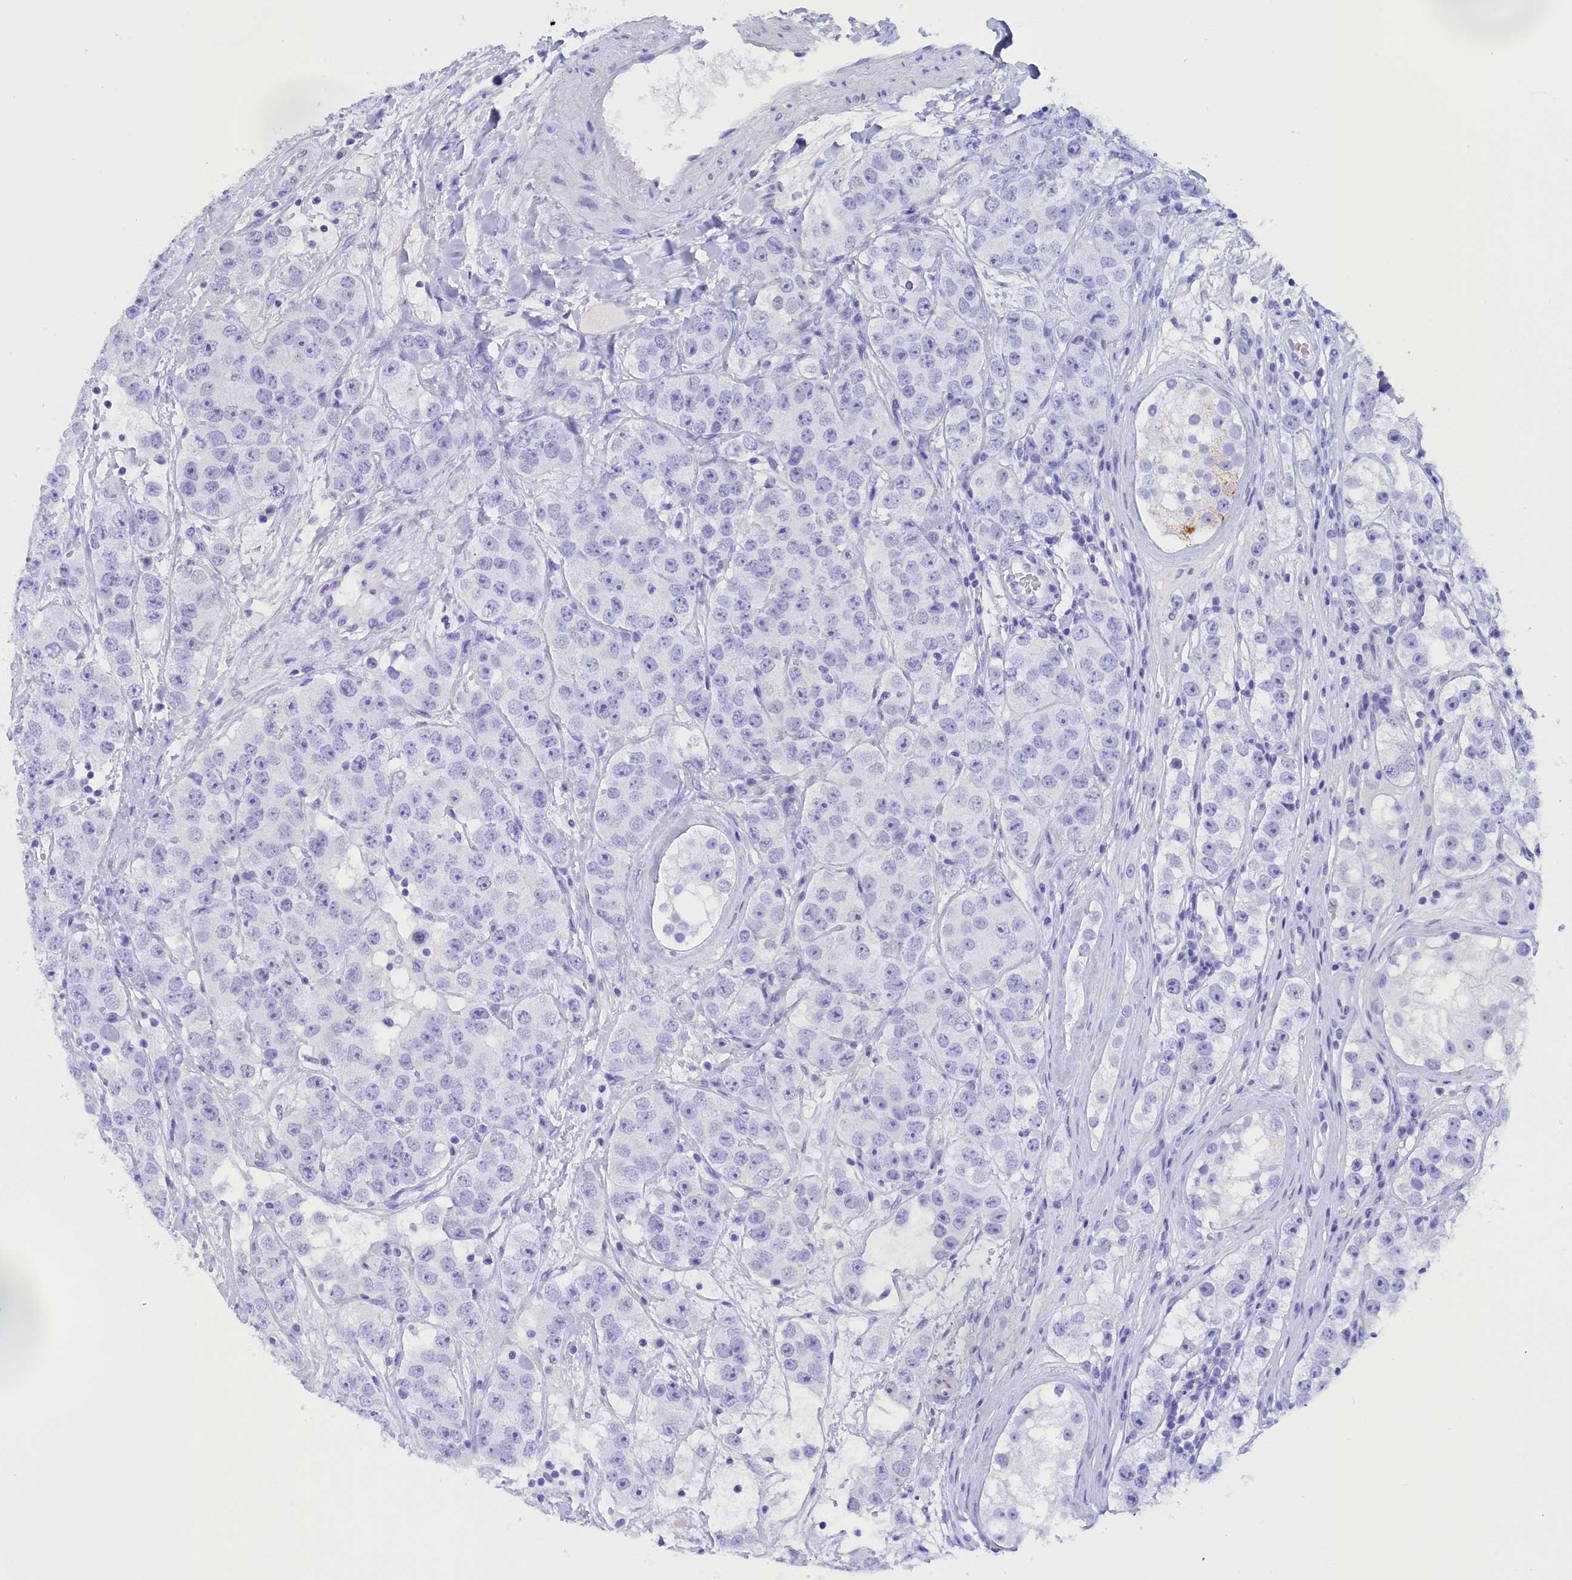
{"staining": {"intensity": "negative", "quantity": "none", "location": "none"}, "tissue": "testis cancer", "cell_type": "Tumor cells", "image_type": "cancer", "snomed": [{"axis": "morphology", "description": "Seminoma, NOS"}, {"axis": "topography", "description": "Testis"}], "caption": "IHC micrograph of neoplastic tissue: testis cancer stained with DAB (3,3'-diaminobenzidine) demonstrates no significant protein staining in tumor cells.", "gene": "BRI3", "patient": {"sex": "male", "age": 28}}